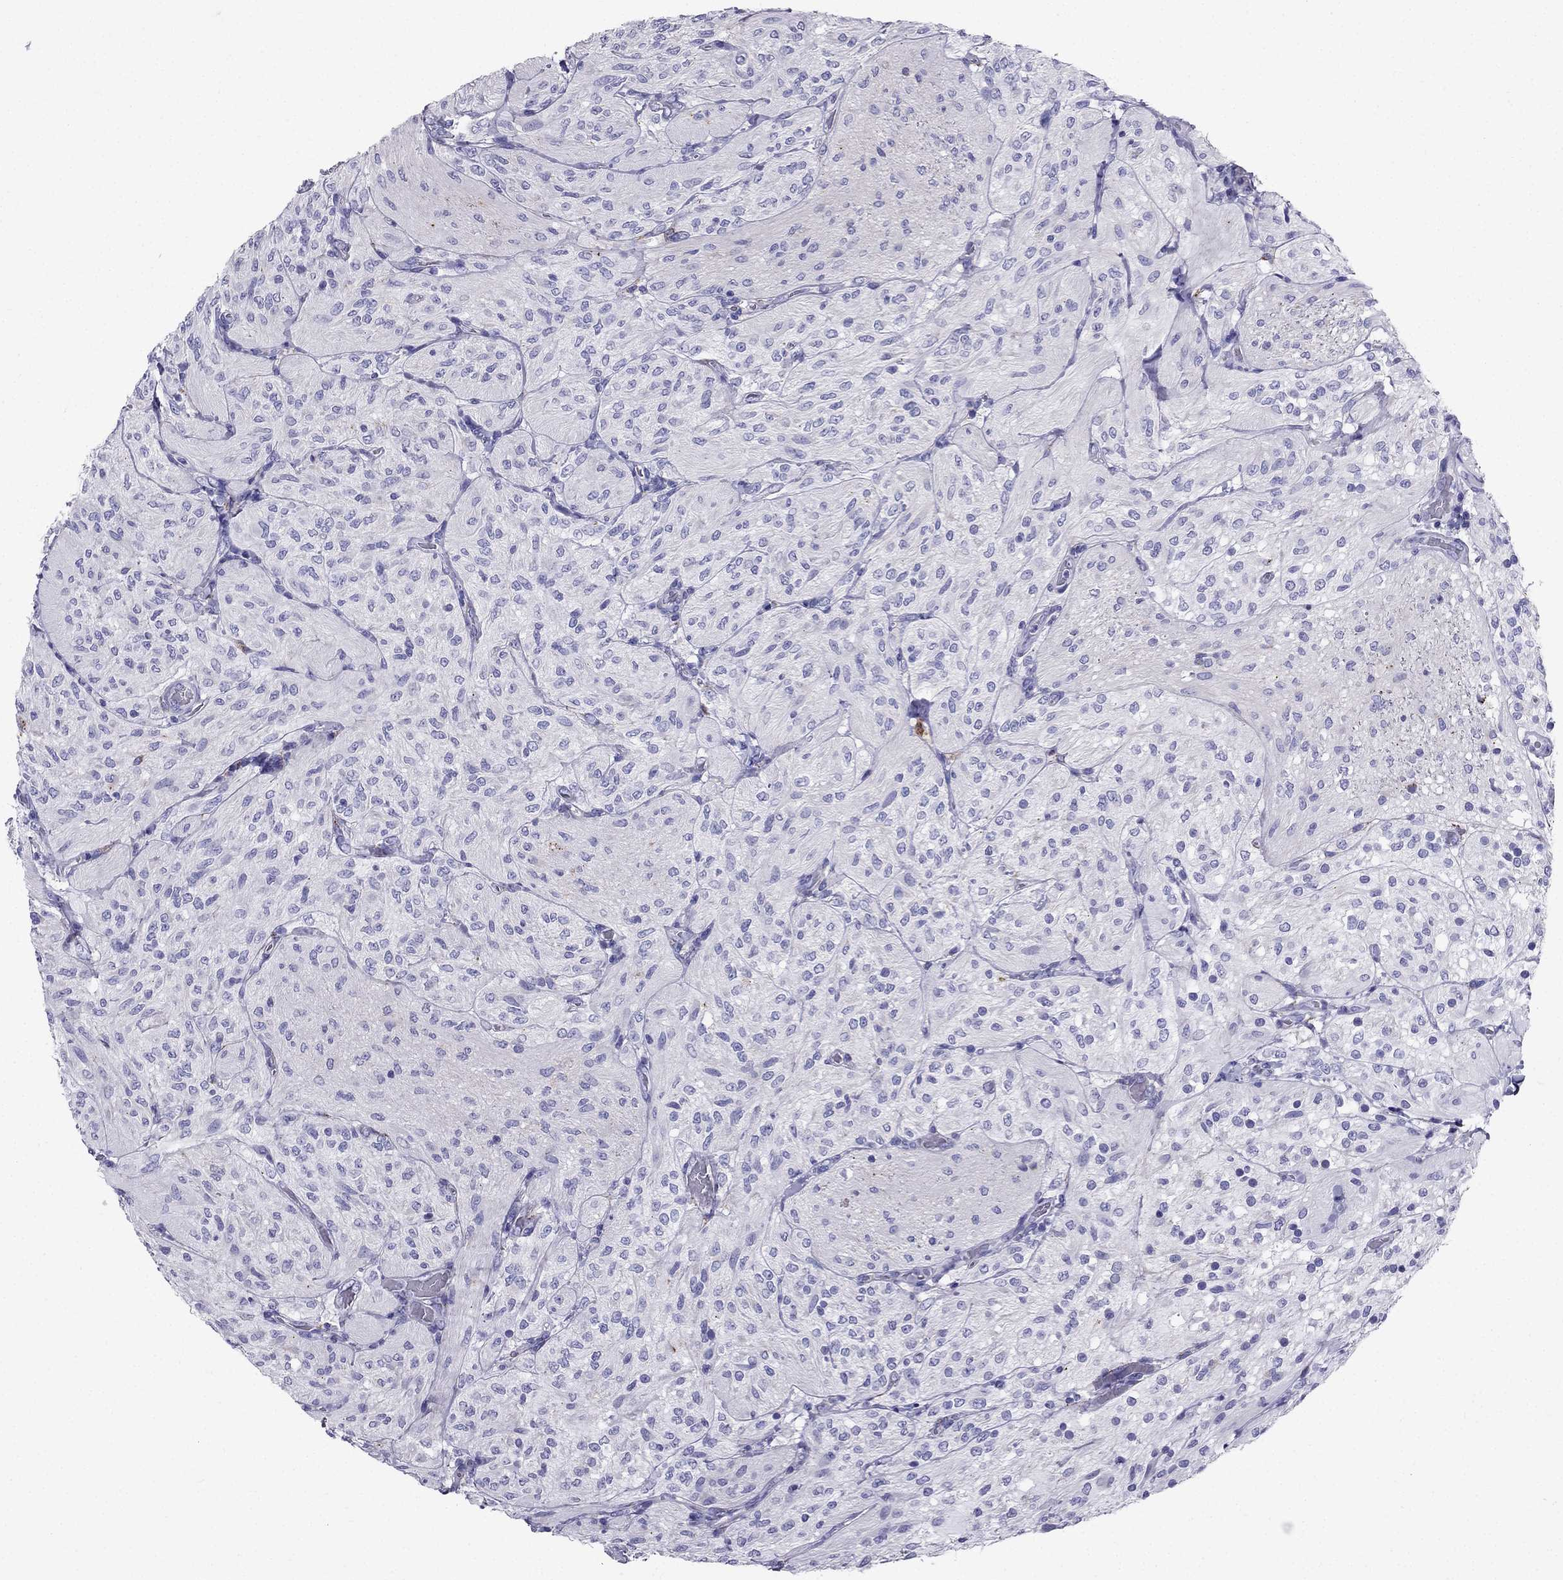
{"staining": {"intensity": "negative", "quantity": "none", "location": "none"}, "tissue": "glioma", "cell_type": "Tumor cells", "image_type": "cancer", "snomed": [{"axis": "morphology", "description": "Glioma, malignant, Low grade"}, {"axis": "topography", "description": "Brain"}], "caption": "Glioma stained for a protein using immunohistochemistry displays no staining tumor cells.", "gene": "PTH", "patient": {"sex": "male", "age": 3}}